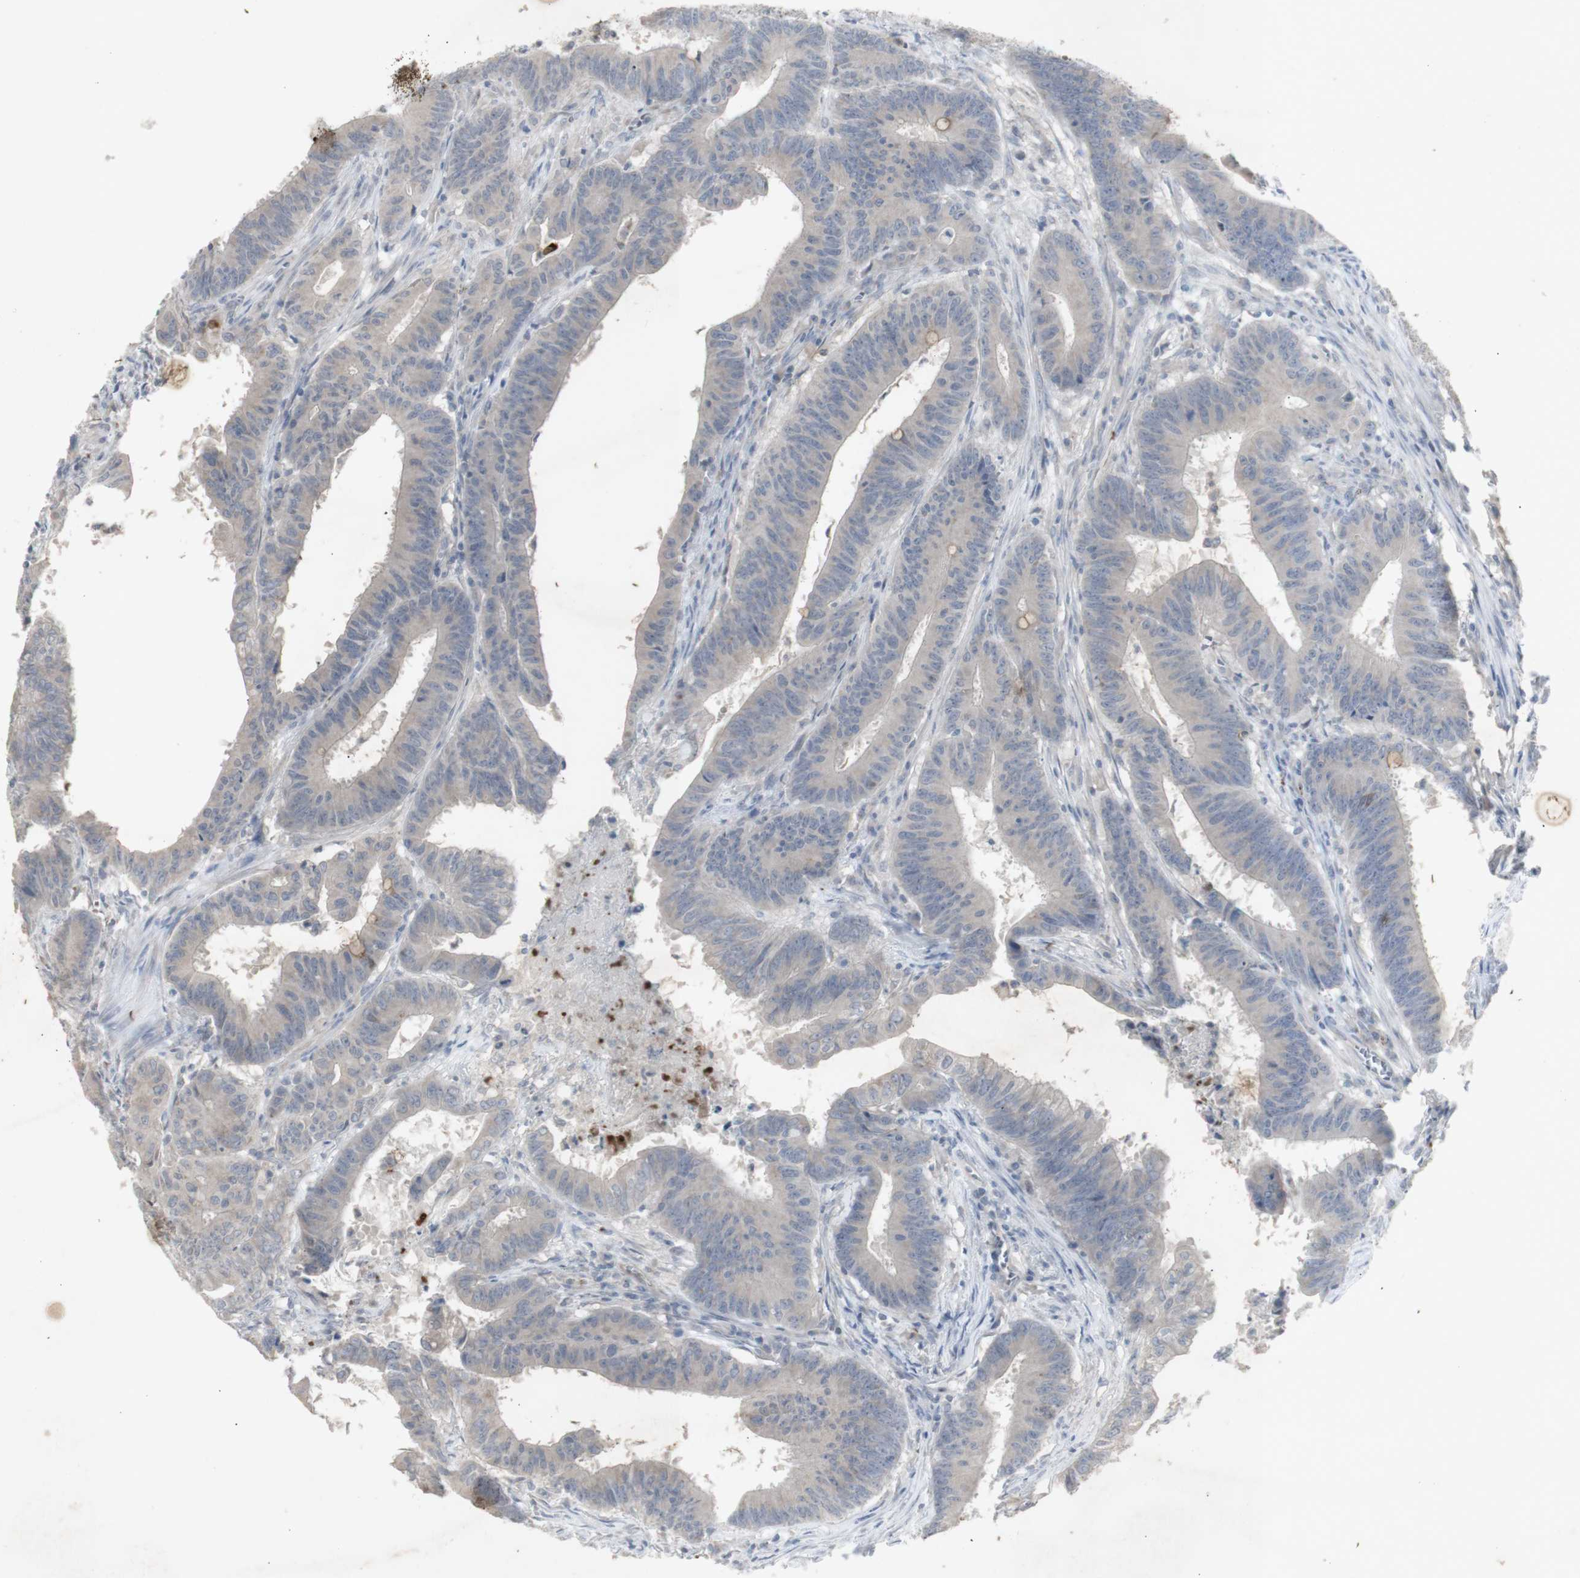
{"staining": {"intensity": "weak", "quantity": ">75%", "location": "cytoplasmic/membranous"}, "tissue": "colorectal cancer", "cell_type": "Tumor cells", "image_type": "cancer", "snomed": [{"axis": "morphology", "description": "Adenocarcinoma, NOS"}, {"axis": "topography", "description": "Colon"}], "caption": "IHC of human adenocarcinoma (colorectal) exhibits low levels of weak cytoplasmic/membranous positivity in about >75% of tumor cells.", "gene": "INS", "patient": {"sex": "male", "age": 45}}